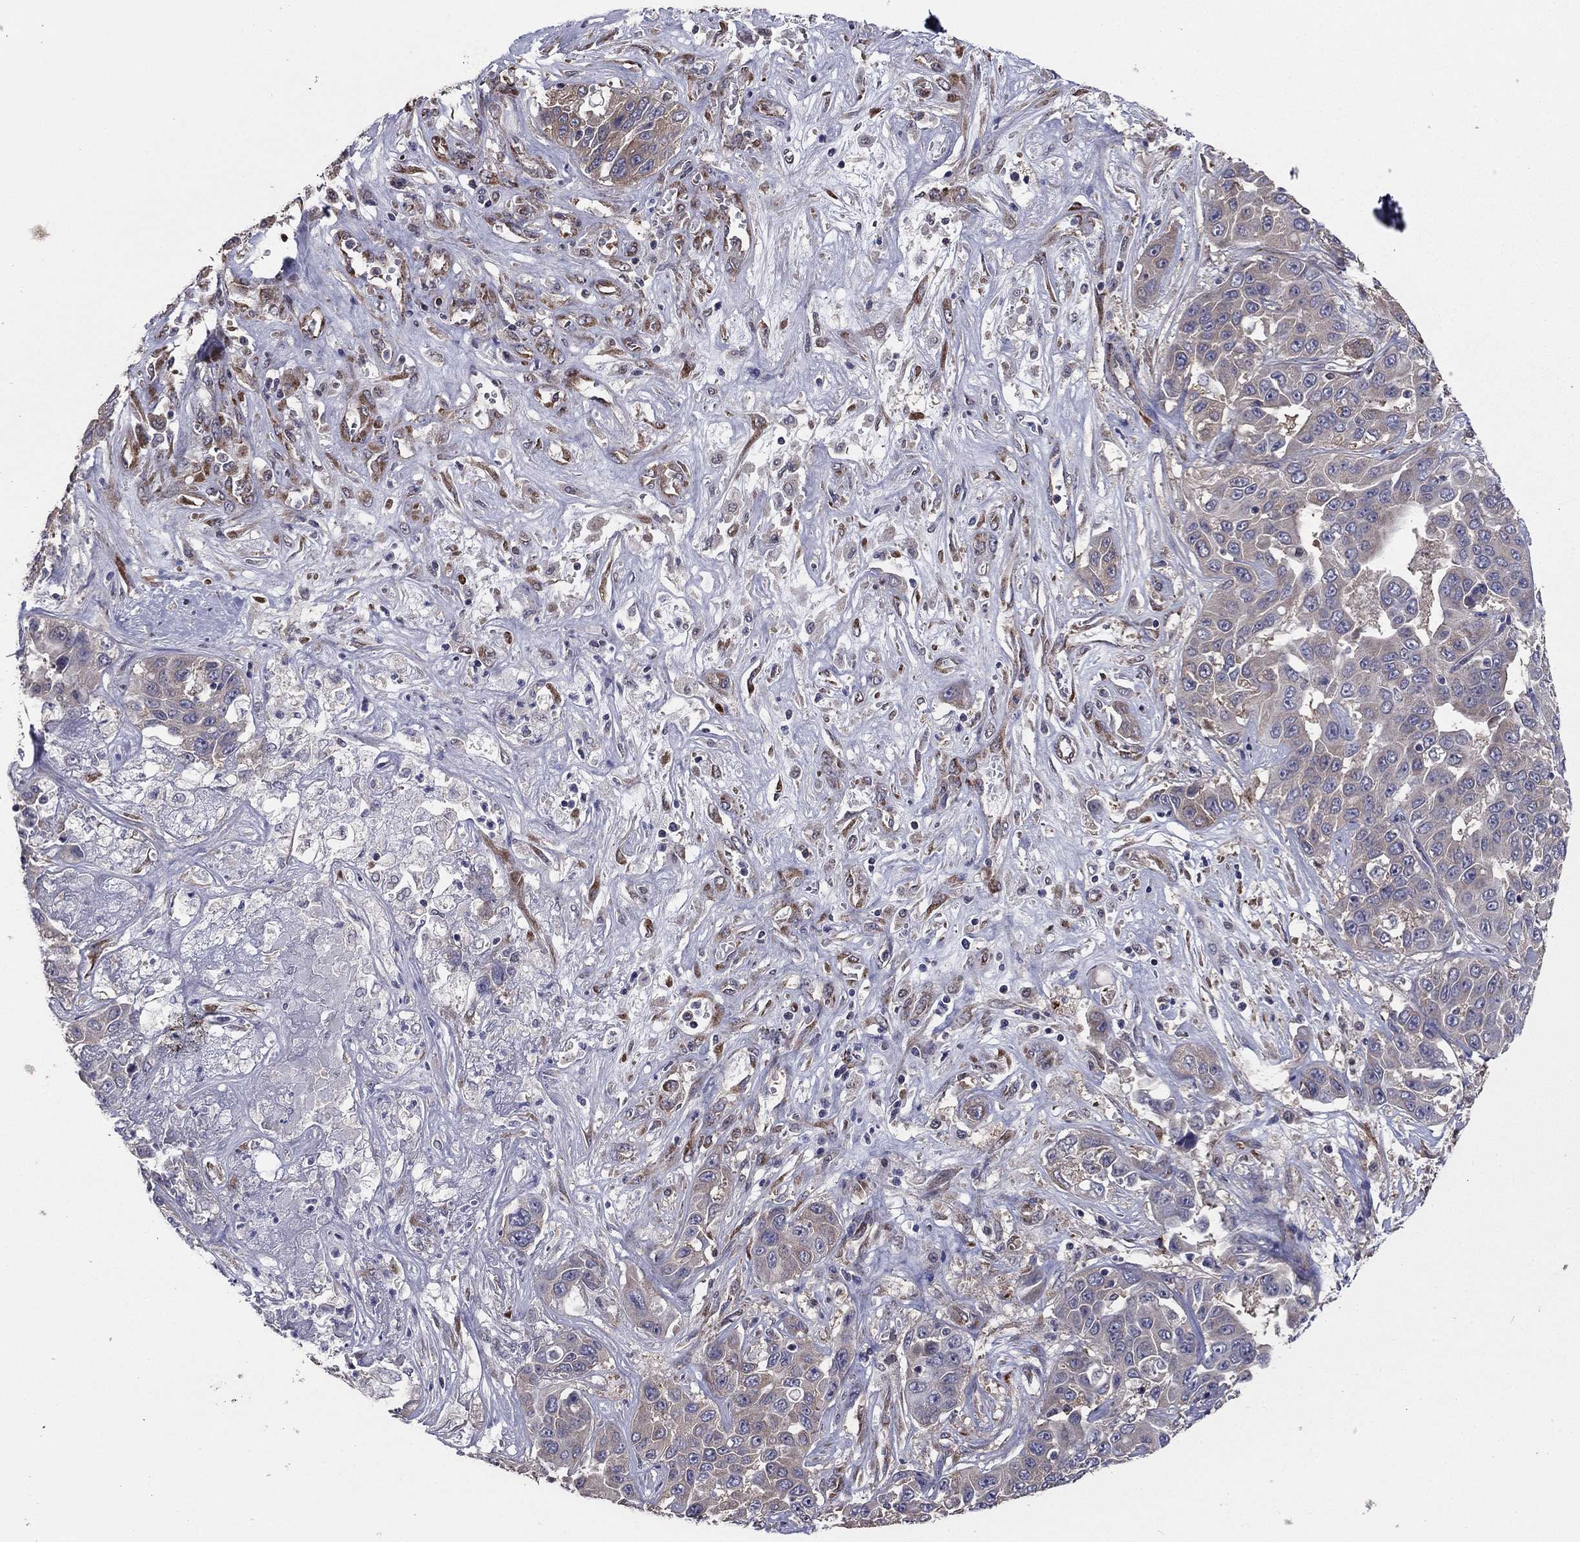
{"staining": {"intensity": "weak", "quantity": "25%-75%", "location": "cytoplasmic/membranous"}, "tissue": "liver cancer", "cell_type": "Tumor cells", "image_type": "cancer", "snomed": [{"axis": "morphology", "description": "Cholangiocarcinoma"}, {"axis": "topography", "description": "Liver"}], "caption": "DAB (3,3'-diaminobenzidine) immunohistochemical staining of human liver cholangiocarcinoma demonstrates weak cytoplasmic/membranous protein expression in approximately 25%-75% of tumor cells.", "gene": "NKIRAS1", "patient": {"sex": "female", "age": 52}}